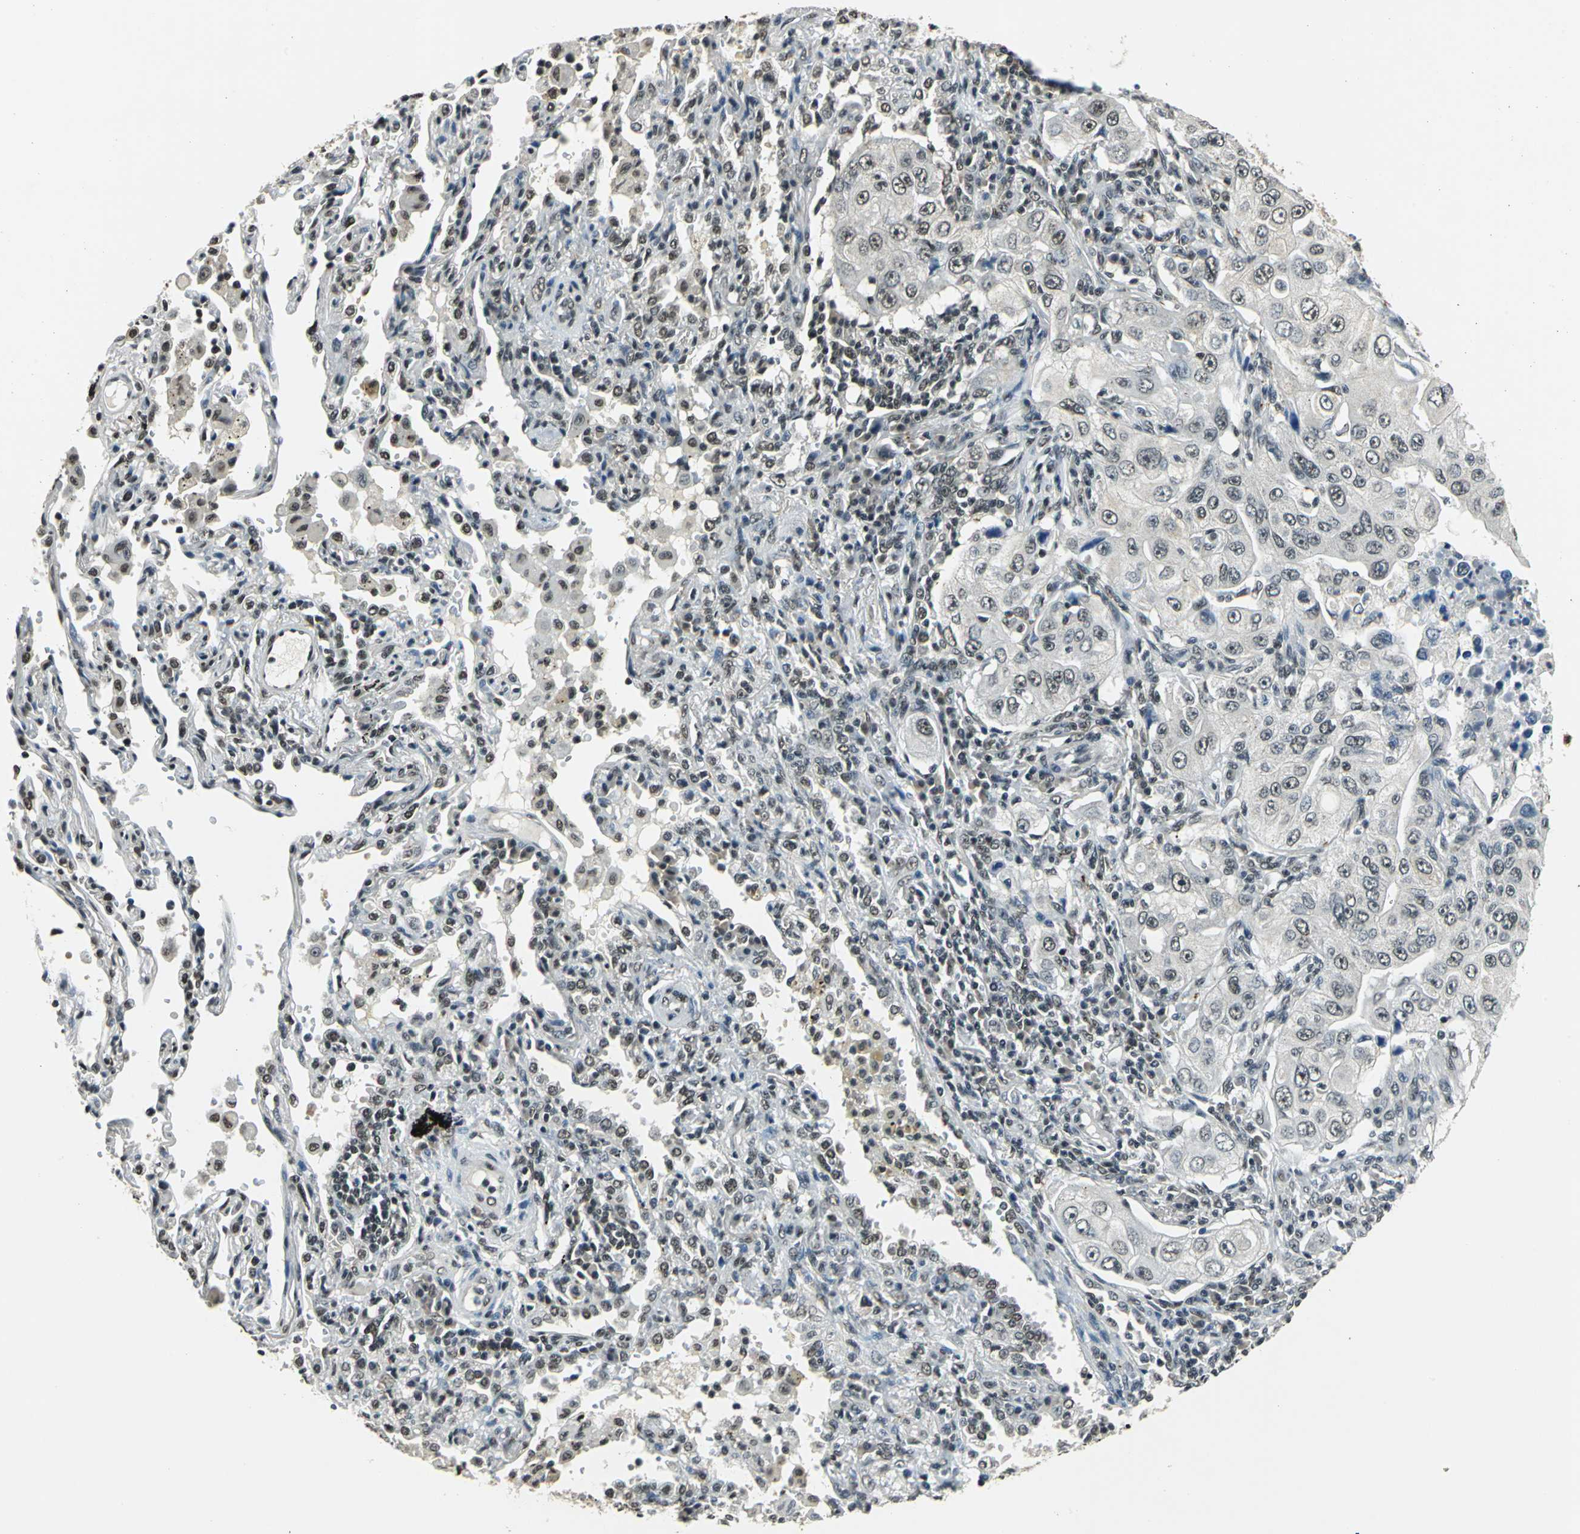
{"staining": {"intensity": "moderate", "quantity": "25%-75%", "location": "nuclear"}, "tissue": "lung cancer", "cell_type": "Tumor cells", "image_type": "cancer", "snomed": [{"axis": "morphology", "description": "Adenocarcinoma, NOS"}, {"axis": "topography", "description": "Lung"}], "caption": "Lung cancer (adenocarcinoma) stained with a protein marker demonstrates moderate staining in tumor cells.", "gene": "RBM14", "patient": {"sex": "male", "age": 84}}